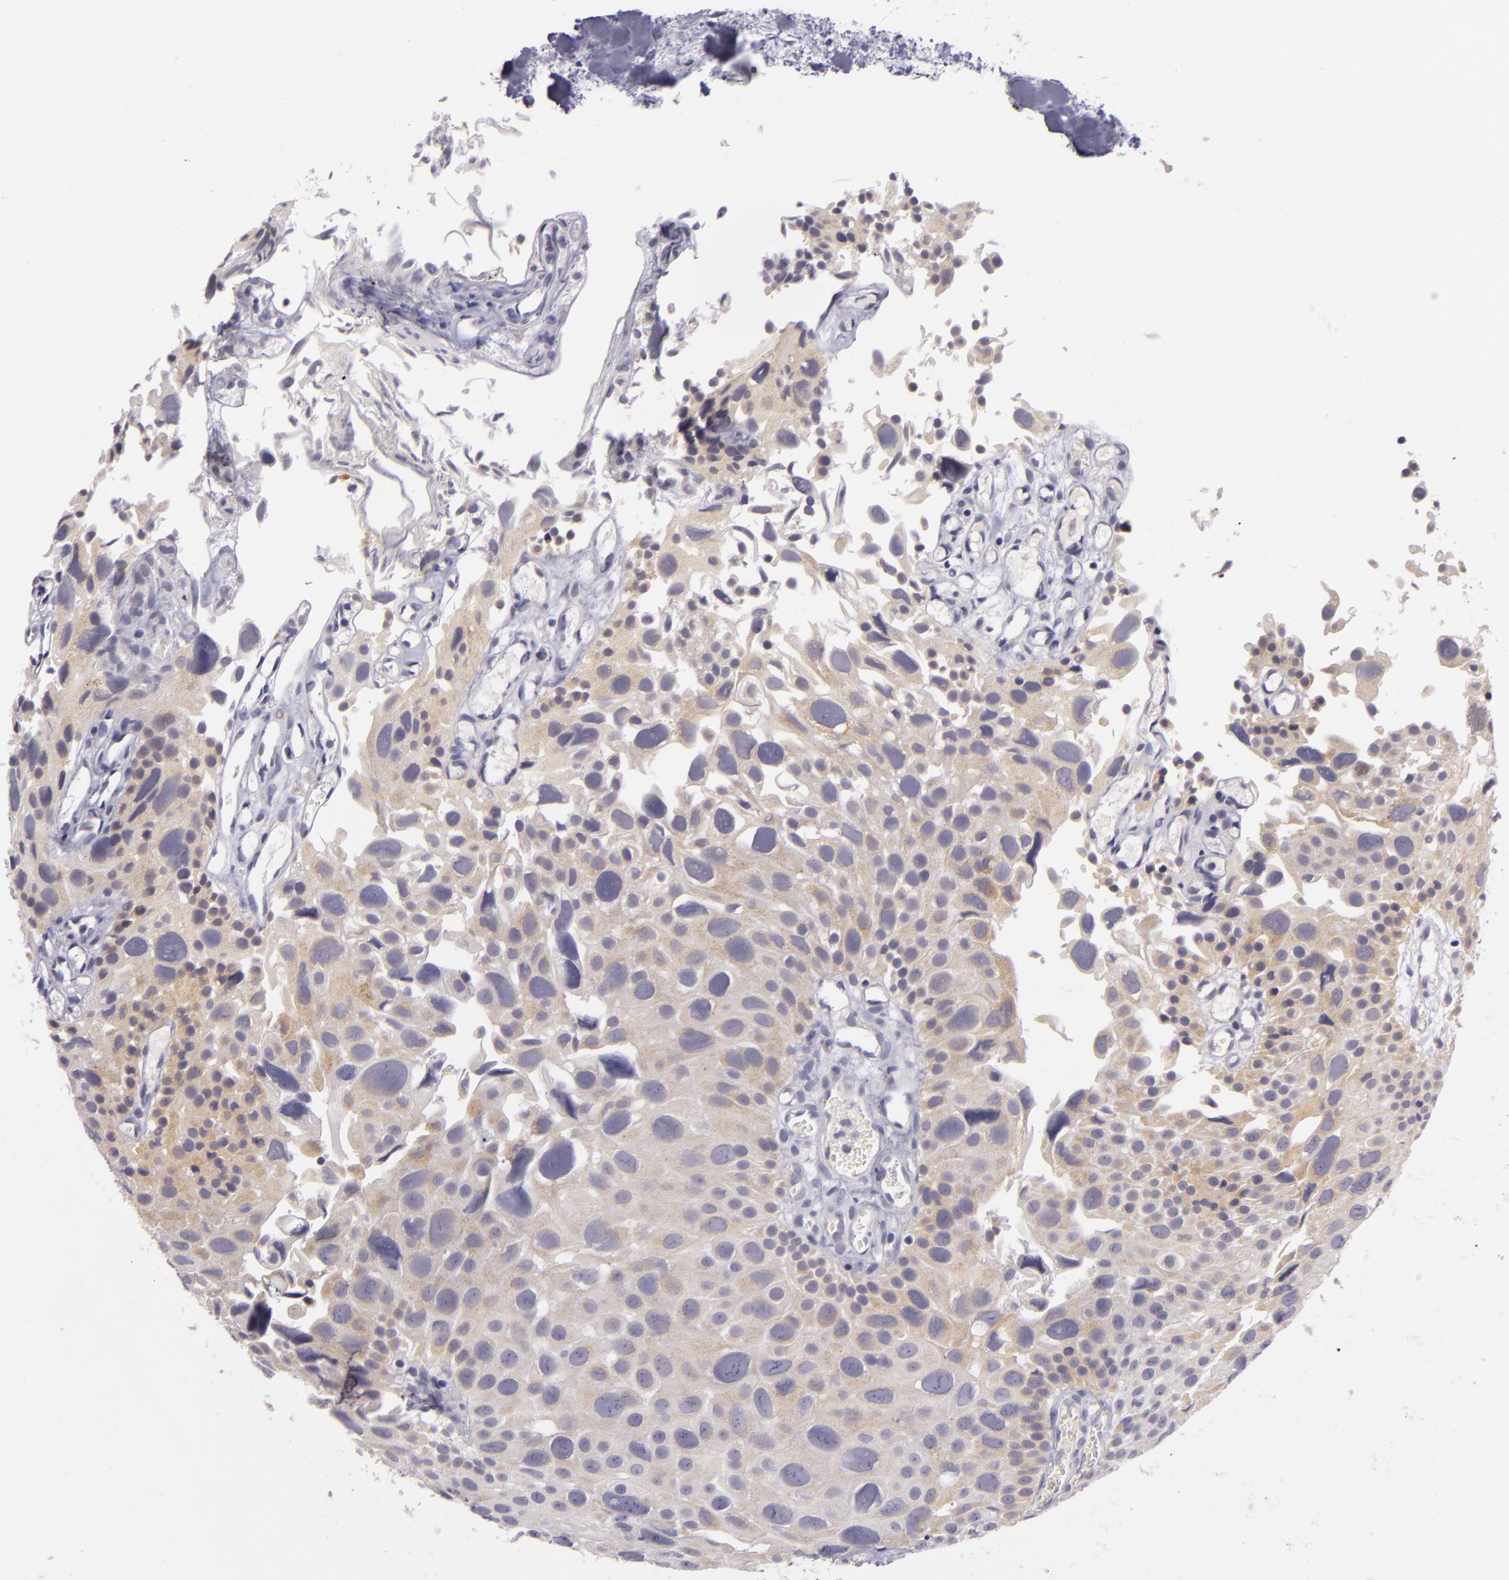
{"staining": {"intensity": "weak", "quantity": ">75%", "location": "cytoplasmic/membranous"}, "tissue": "urothelial cancer", "cell_type": "Tumor cells", "image_type": "cancer", "snomed": [{"axis": "morphology", "description": "Urothelial carcinoma, High grade"}, {"axis": "topography", "description": "Urinary bladder"}], "caption": "High-power microscopy captured an IHC micrograph of urothelial cancer, revealing weak cytoplasmic/membranous staining in approximately >75% of tumor cells.", "gene": "CILK1", "patient": {"sex": "female", "age": 78}}